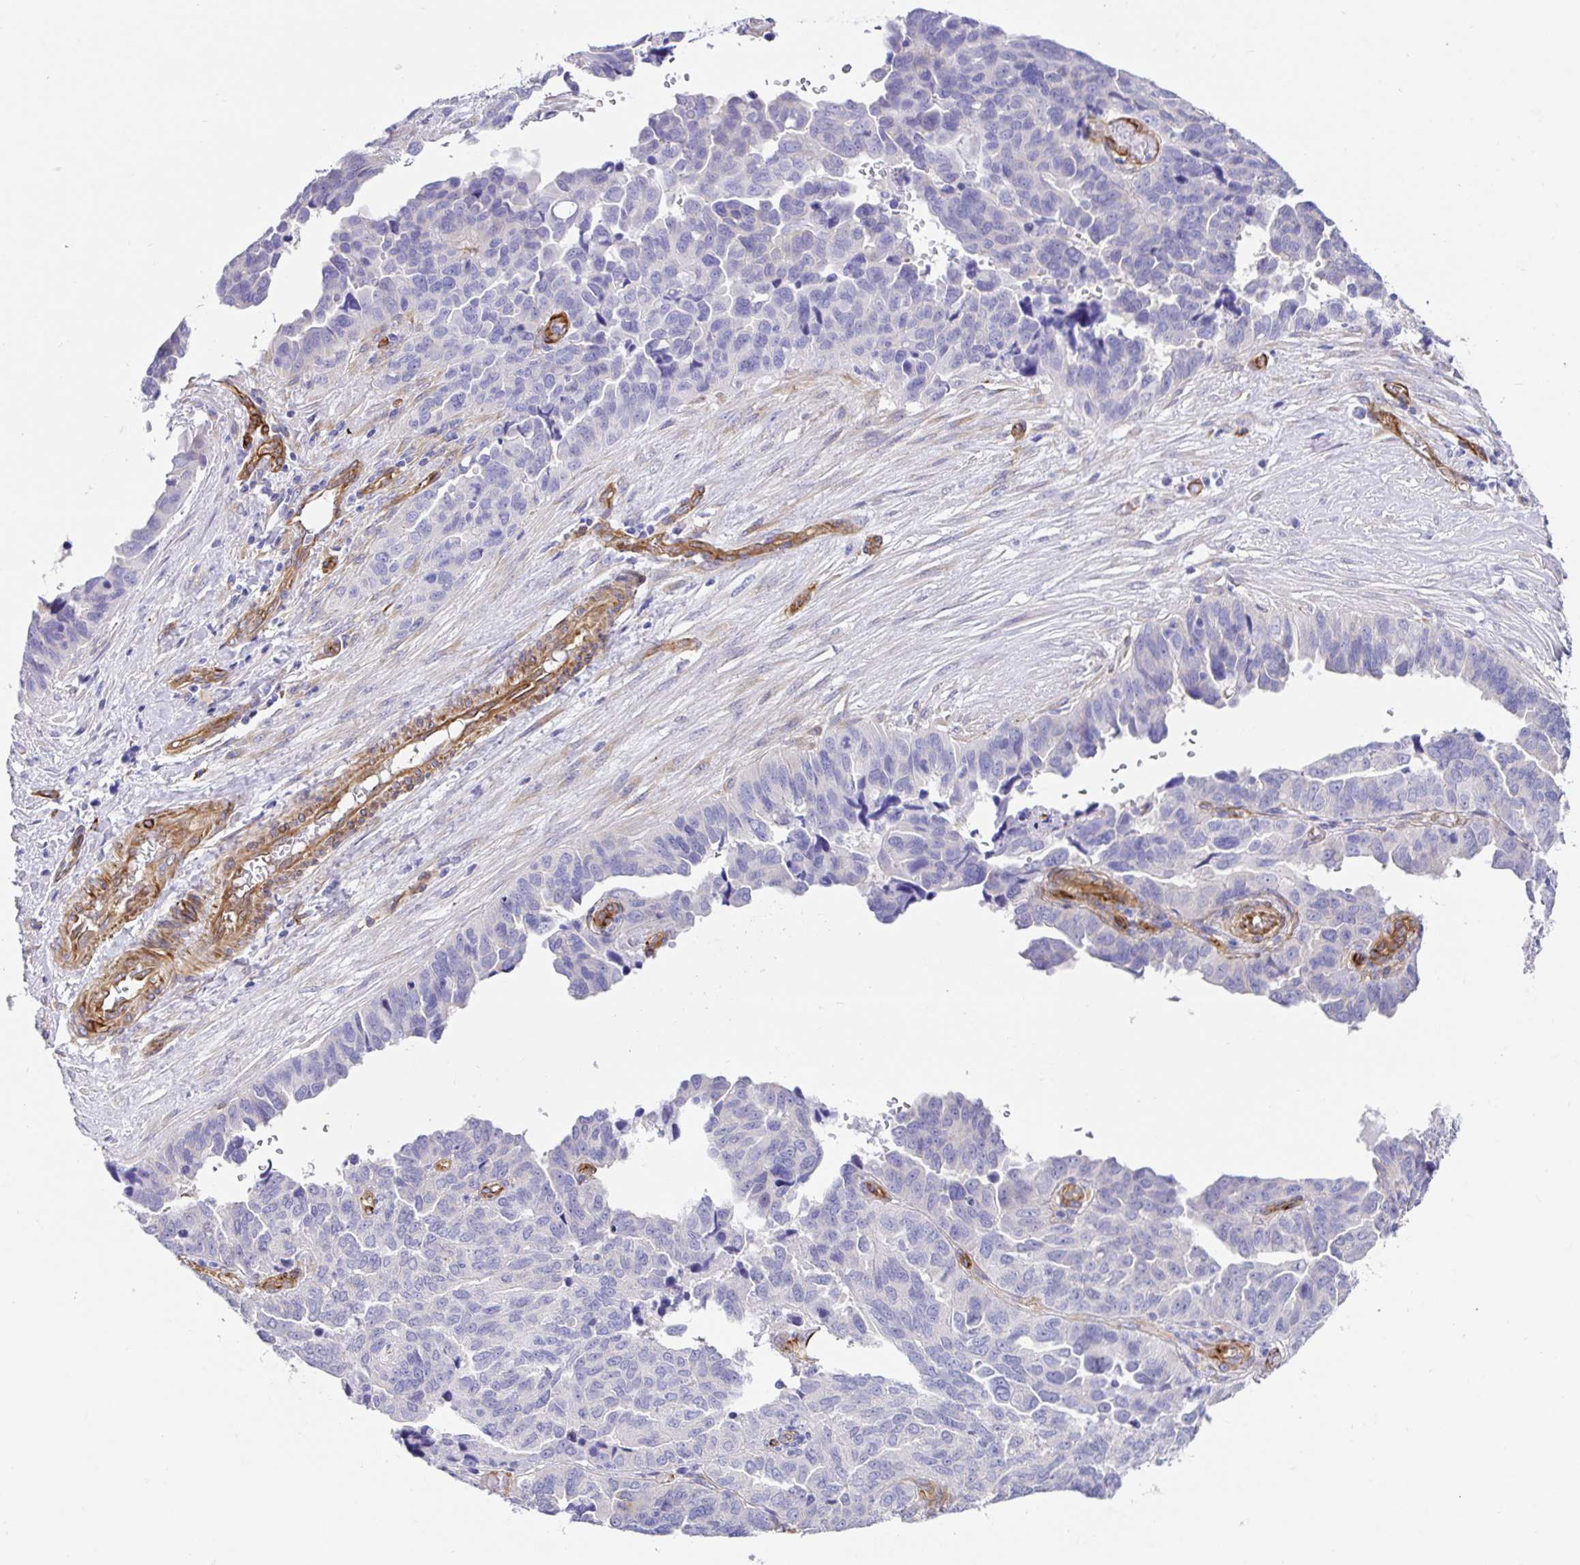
{"staining": {"intensity": "negative", "quantity": "none", "location": "none"}, "tissue": "ovarian cancer", "cell_type": "Tumor cells", "image_type": "cancer", "snomed": [{"axis": "morphology", "description": "Cystadenocarcinoma, serous, NOS"}, {"axis": "topography", "description": "Ovary"}], "caption": "Human serous cystadenocarcinoma (ovarian) stained for a protein using immunohistochemistry exhibits no staining in tumor cells.", "gene": "DOCK1", "patient": {"sex": "female", "age": 64}}